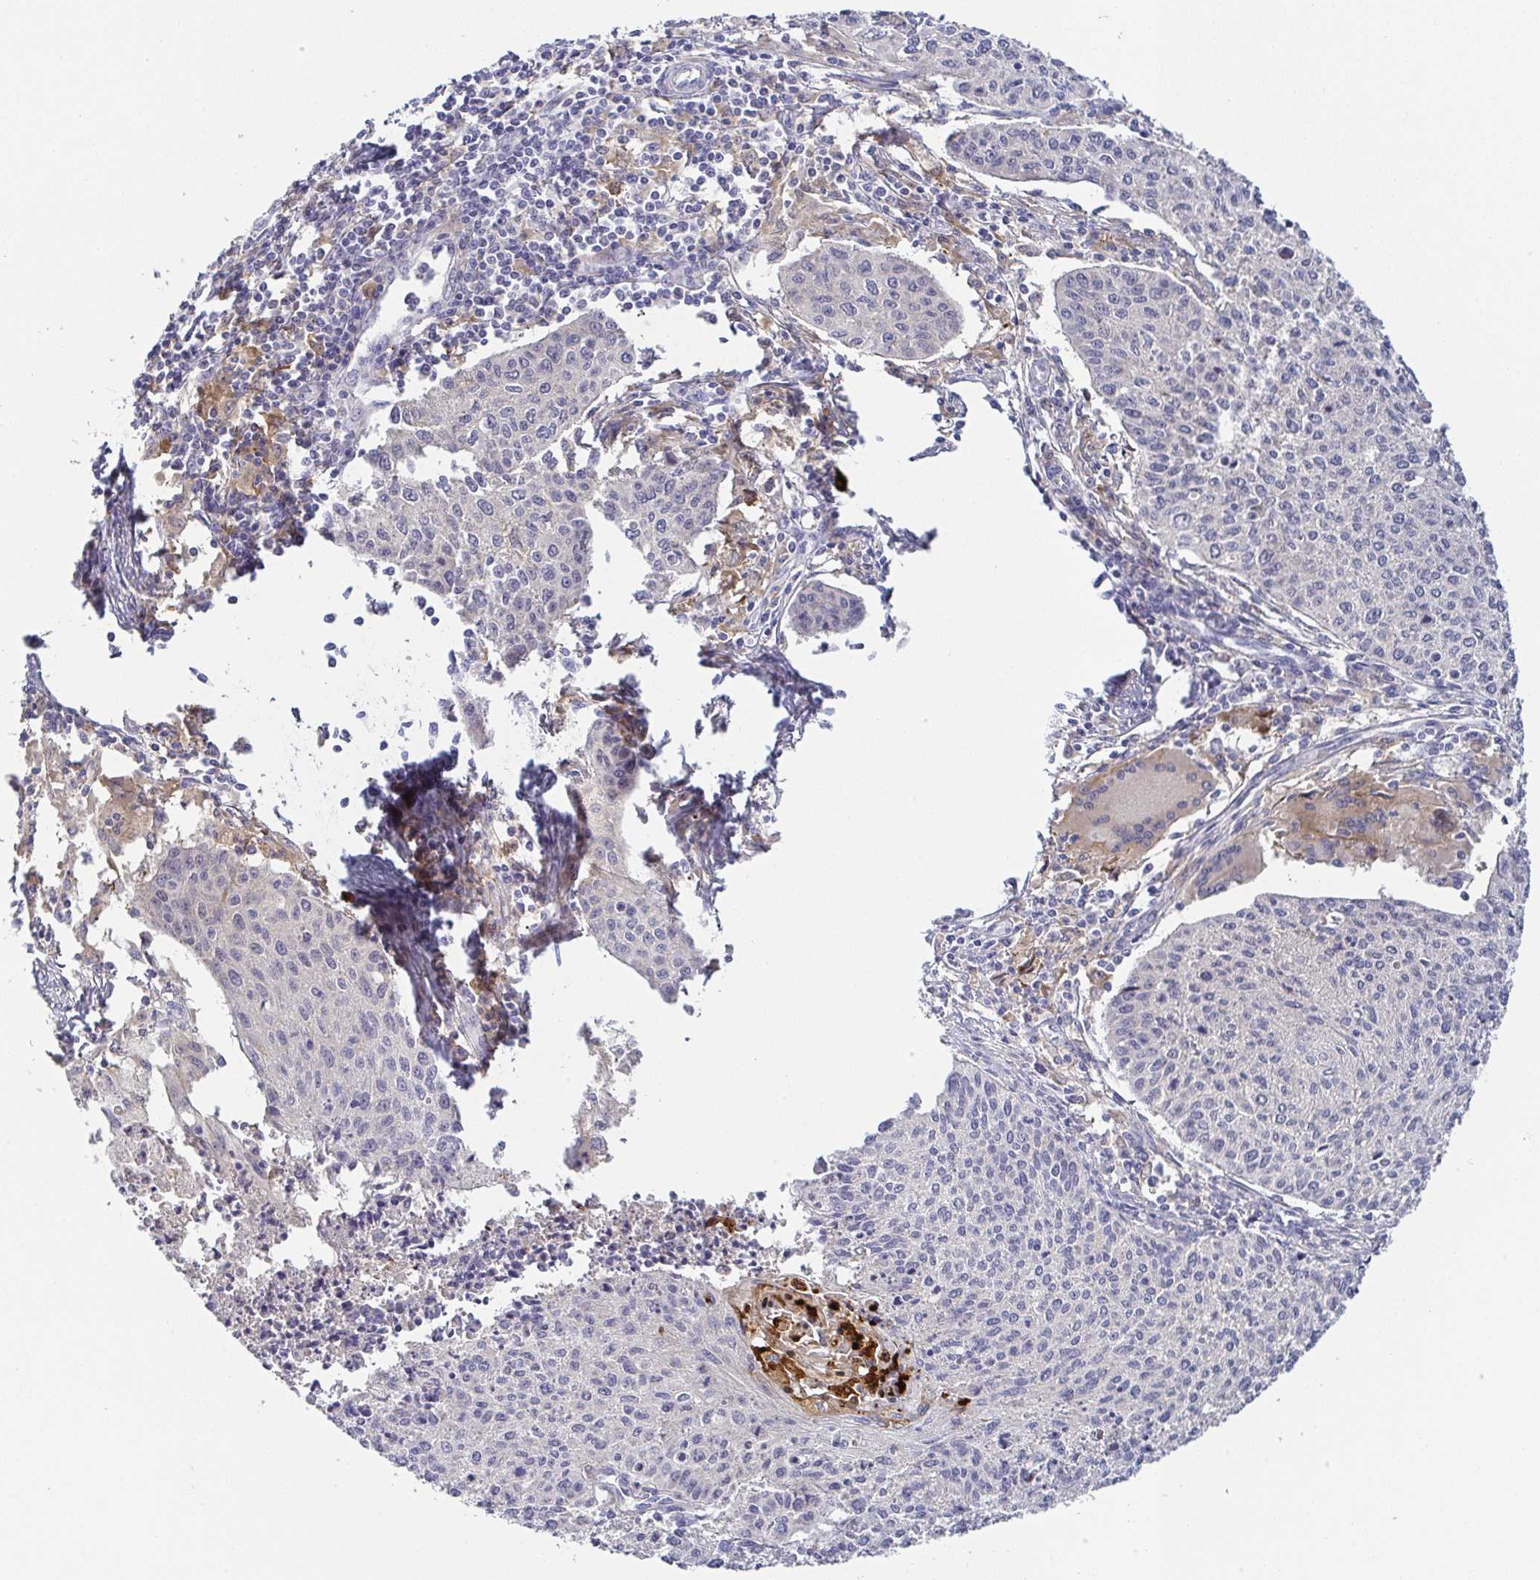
{"staining": {"intensity": "negative", "quantity": "none", "location": "none"}, "tissue": "cervical cancer", "cell_type": "Tumor cells", "image_type": "cancer", "snomed": [{"axis": "morphology", "description": "Squamous cell carcinoma, NOS"}, {"axis": "topography", "description": "Cervix"}], "caption": "Histopathology image shows no protein positivity in tumor cells of cervical cancer tissue. (DAB (3,3'-diaminobenzidine) immunohistochemistry (IHC), high magnification).", "gene": "RNASE7", "patient": {"sex": "female", "age": 38}}